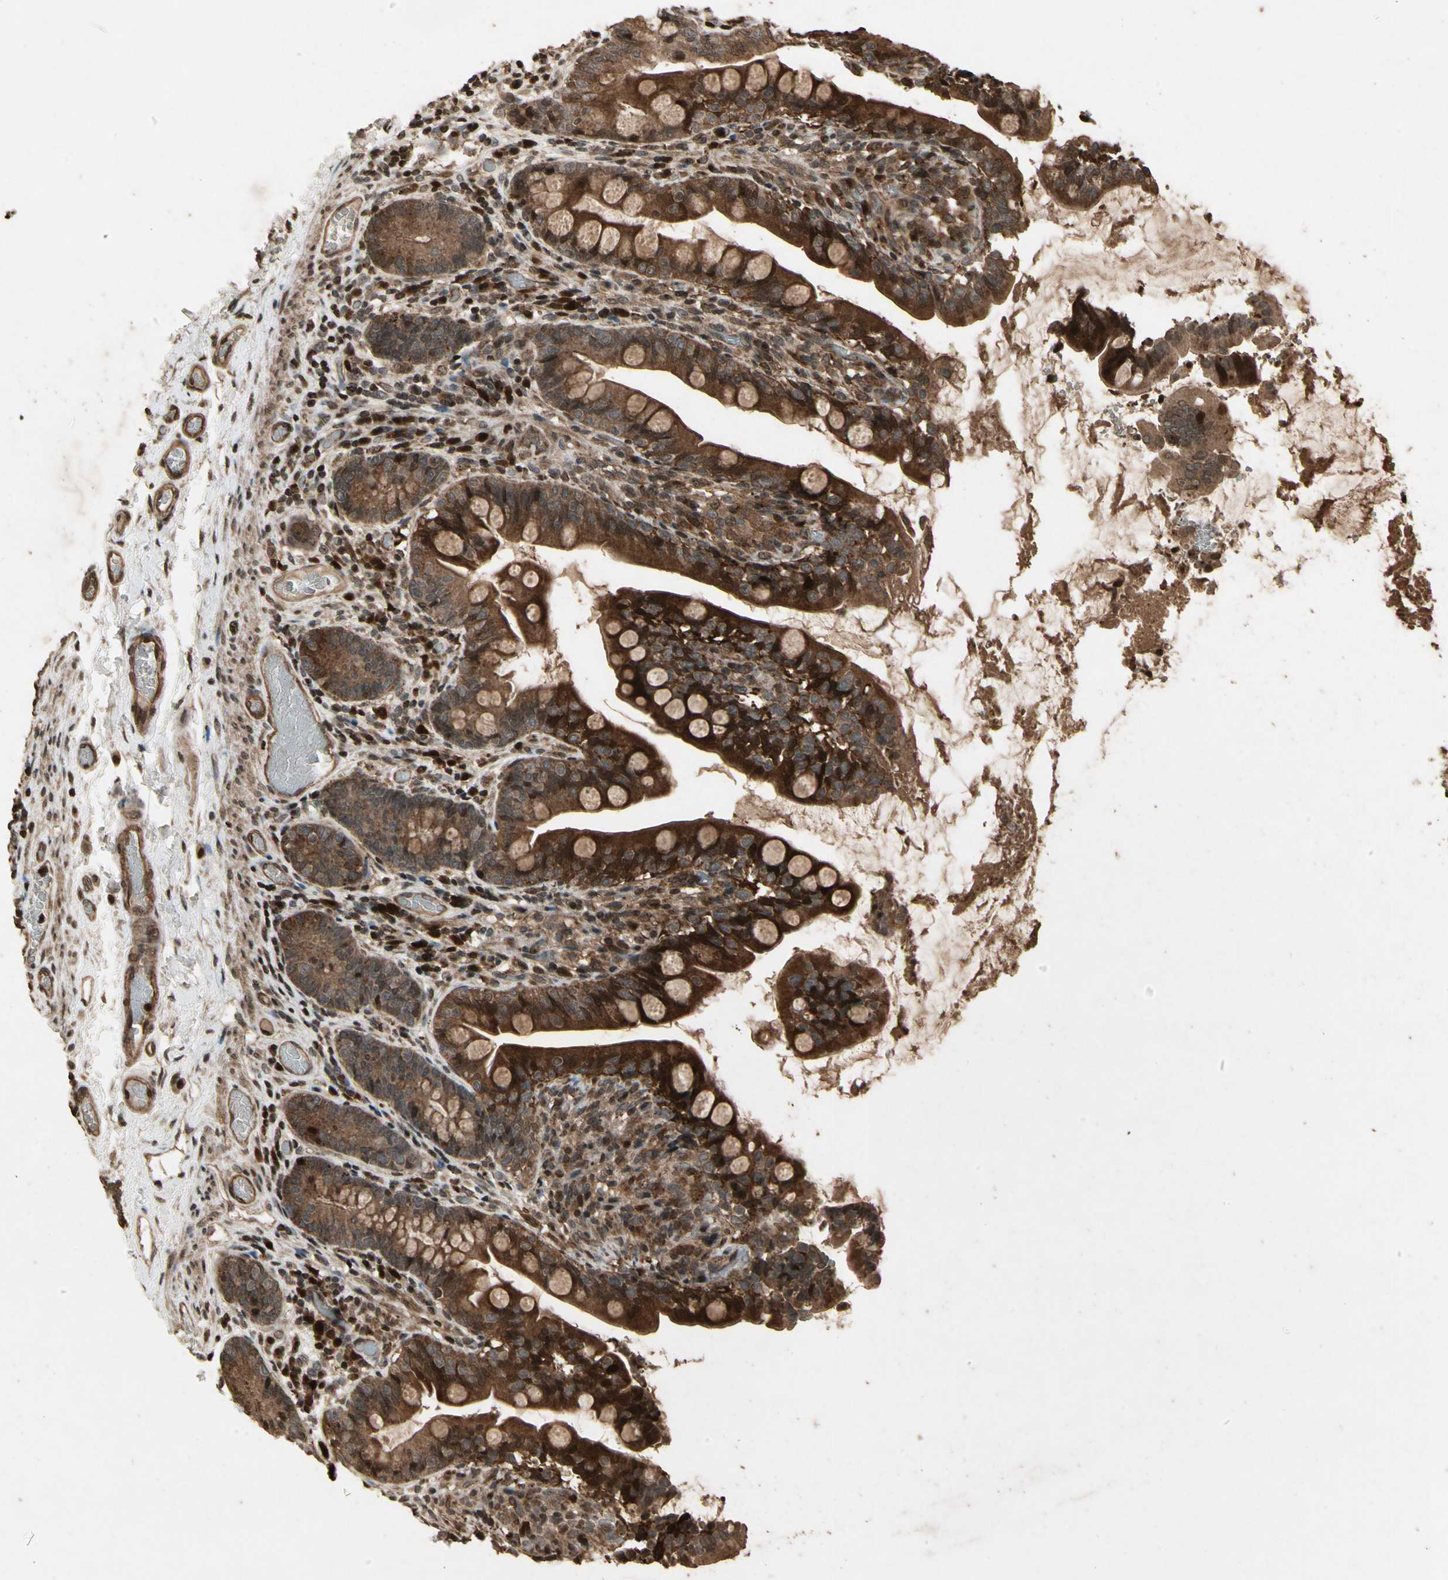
{"staining": {"intensity": "strong", "quantity": ">75%", "location": "cytoplasmic/membranous,nuclear"}, "tissue": "small intestine", "cell_type": "Glandular cells", "image_type": "normal", "snomed": [{"axis": "morphology", "description": "Normal tissue, NOS"}, {"axis": "topography", "description": "Small intestine"}], "caption": "A brown stain highlights strong cytoplasmic/membranous,nuclear expression of a protein in glandular cells of benign small intestine.", "gene": "GLRX", "patient": {"sex": "female", "age": 56}}